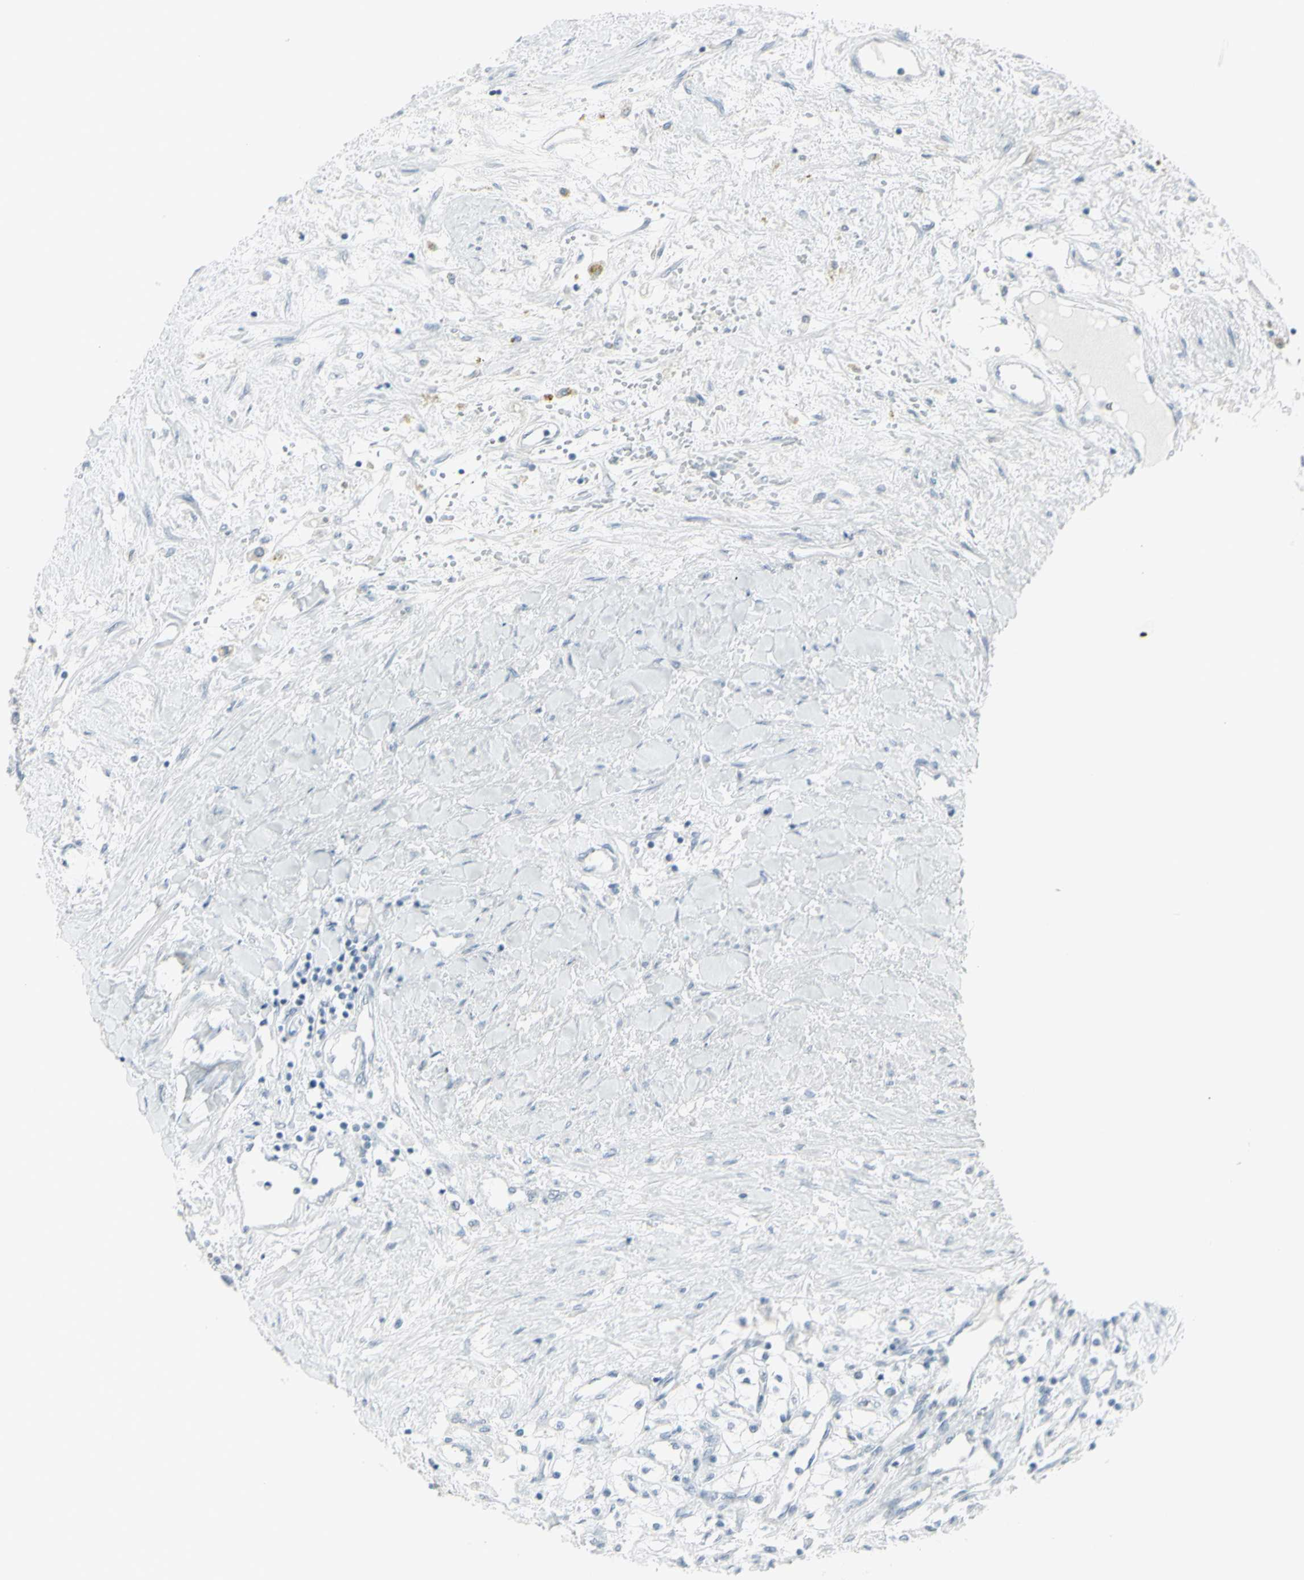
{"staining": {"intensity": "negative", "quantity": "none", "location": "none"}, "tissue": "renal cancer", "cell_type": "Tumor cells", "image_type": "cancer", "snomed": [{"axis": "morphology", "description": "Adenocarcinoma, NOS"}, {"axis": "topography", "description": "Kidney"}], "caption": "This is an immunohistochemistry (IHC) photomicrograph of human renal adenocarcinoma. There is no positivity in tumor cells.", "gene": "RAB3A", "patient": {"sex": "male", "age": 68}}